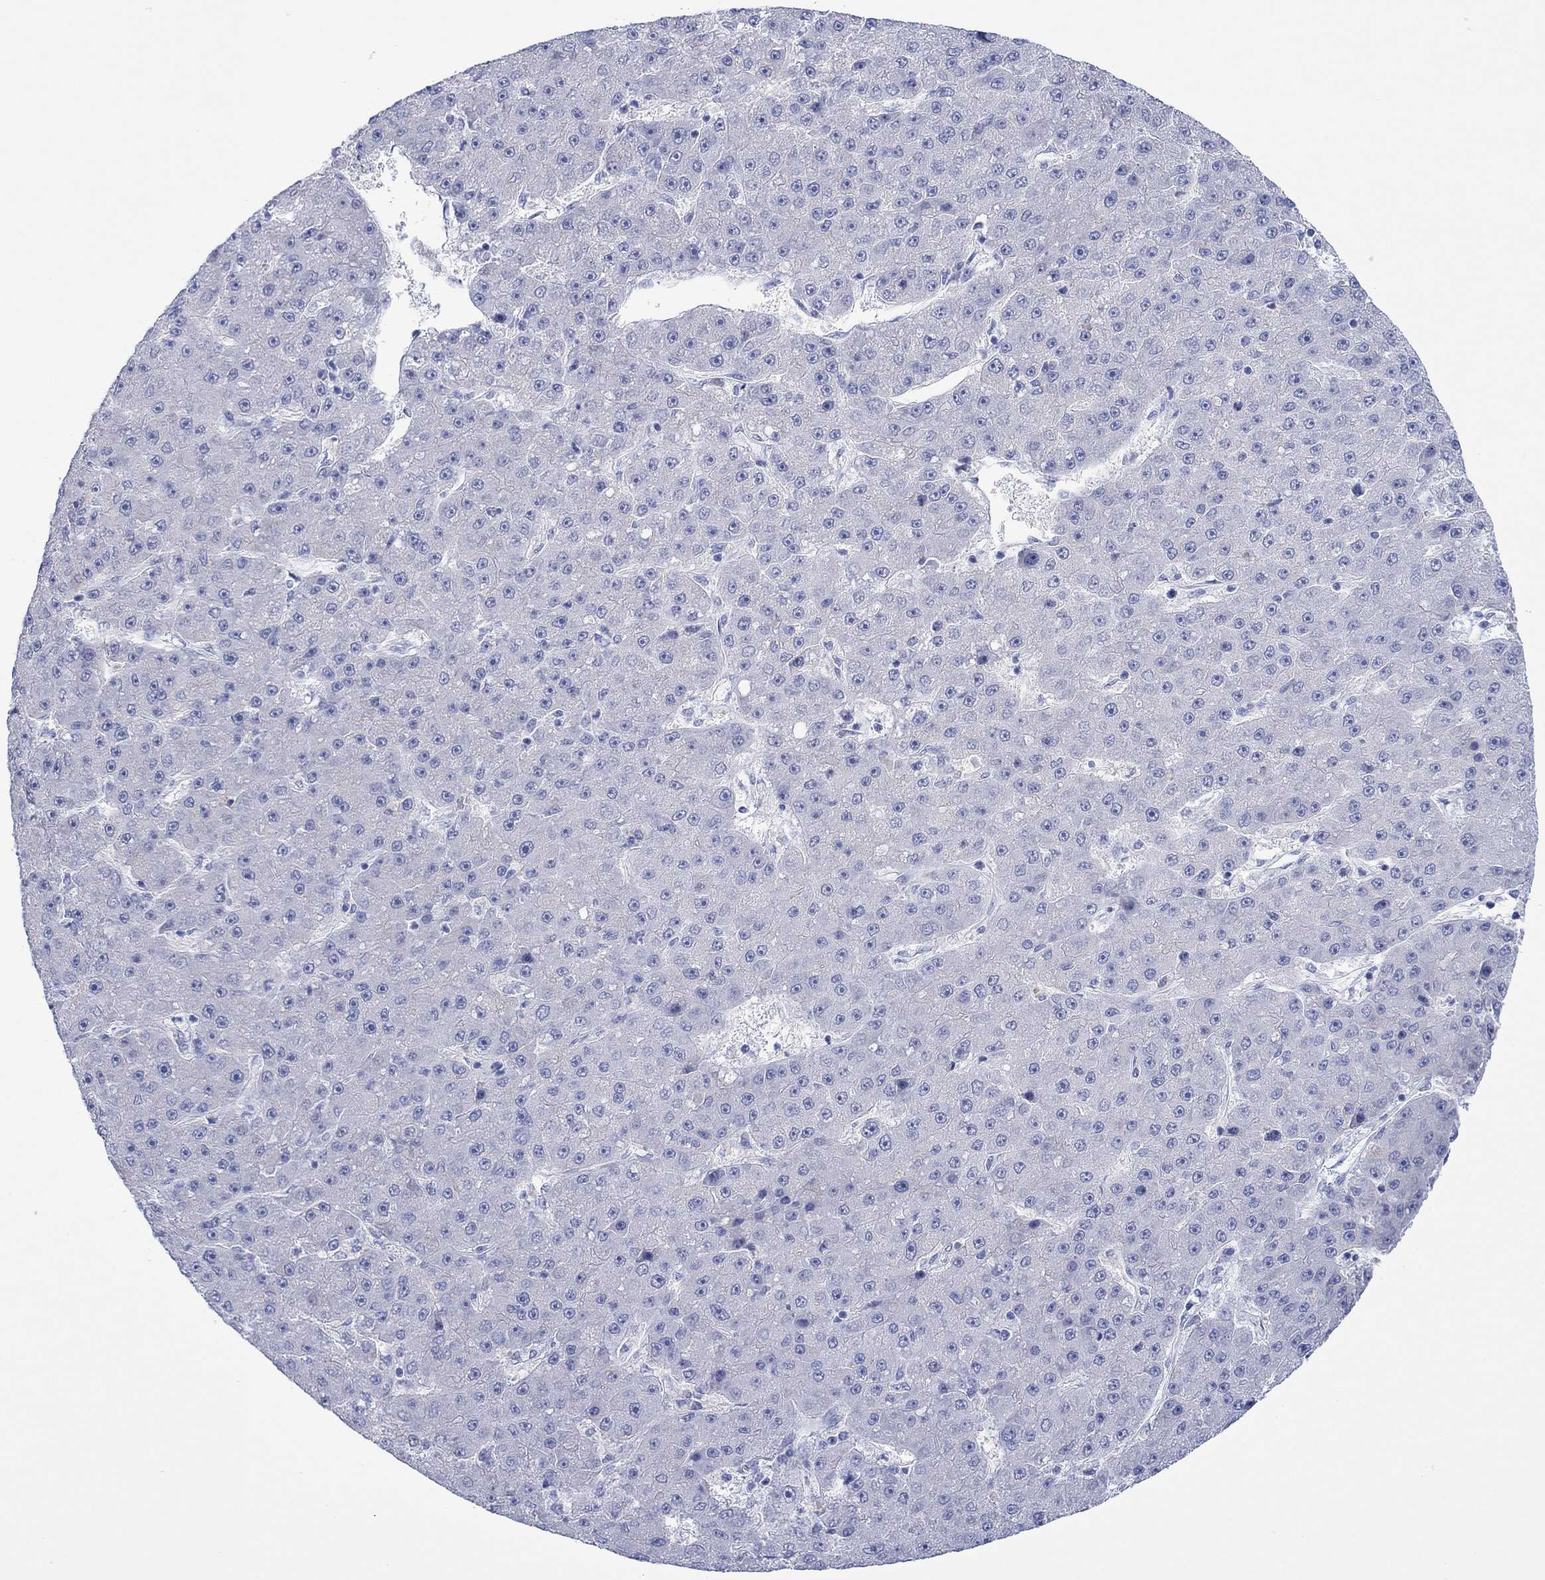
{"staining": {"intensity": "negative", "quantity": "none", "location": "none"}, "tissue": "liver cancer", "cell_type": "Tumor cells", "image_type": "cancer", "snomed": [{"axis": "morphology", "description": "Carcinoma, Hepatocellular, NOS"}, {"axis": "topography", "description": "Liver"}], "caption": "Immunohistochemistry image of neoplastic tissue: human liver cancer stained with DAB displays no significant protein staining in tumor cells.", "gene": "MLANA", "patient": {"sex": "male", "age": 67}}